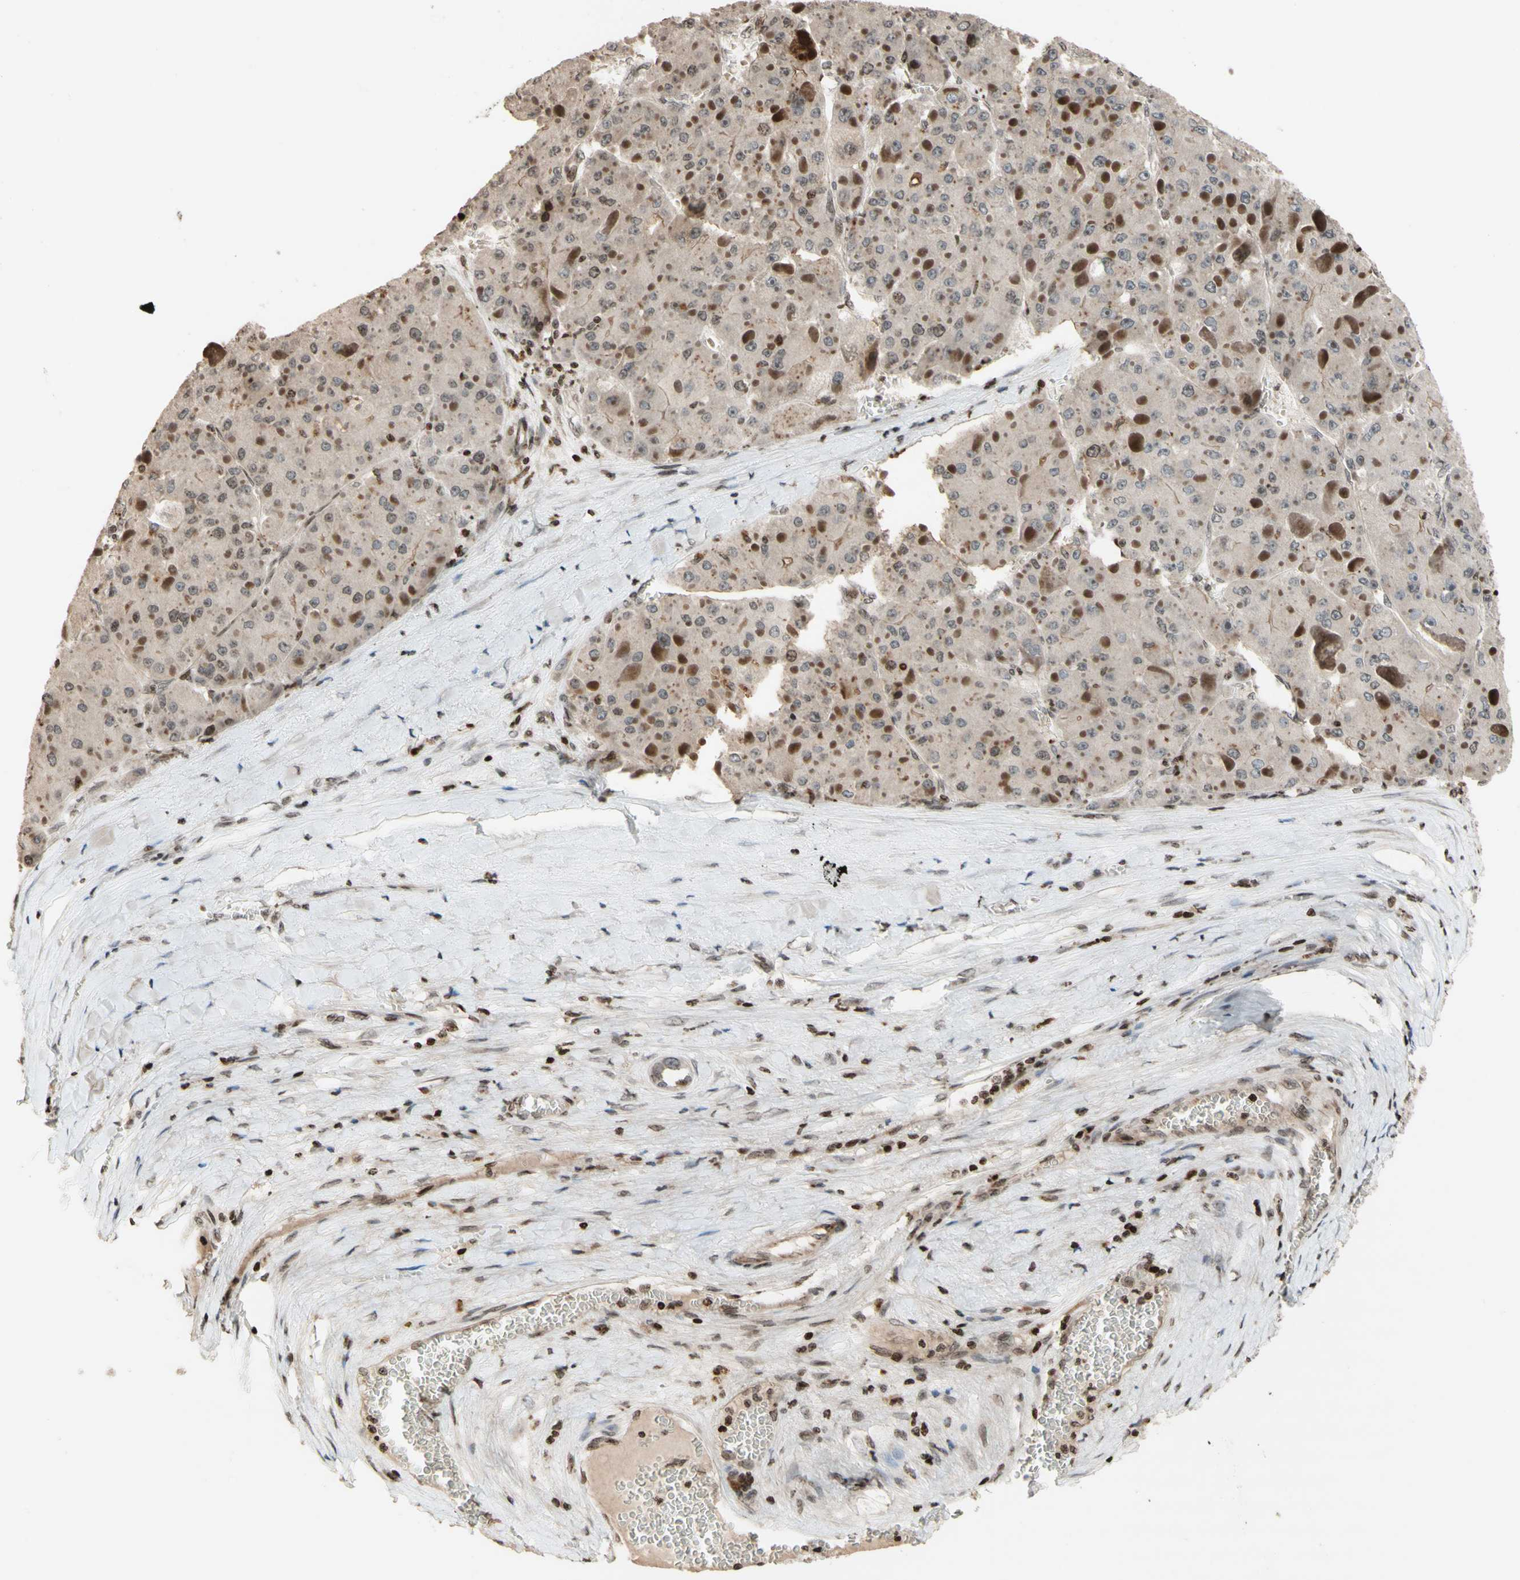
{"staining": {"intensity": "weak", "quantity": ">75%", "location": "cytoplasmic/membranous"}, "tissue": "liver cancer", "cell_type": "Tumor cells", "image_type": "cancer", "snomed": [{"axis": "morphology", "description": "Carcinoma, Hepatocellular, NOS"}, {"axis": "topography", "description": "Liver"}], "caption": "Protein staining of liver hepatocellular carcinoma tissue displays weak cytoplasmic/membranous staining in about >75% of tumor cells.", "gene": "POLA1", "patient": {"sex": "female", "age": 73}}